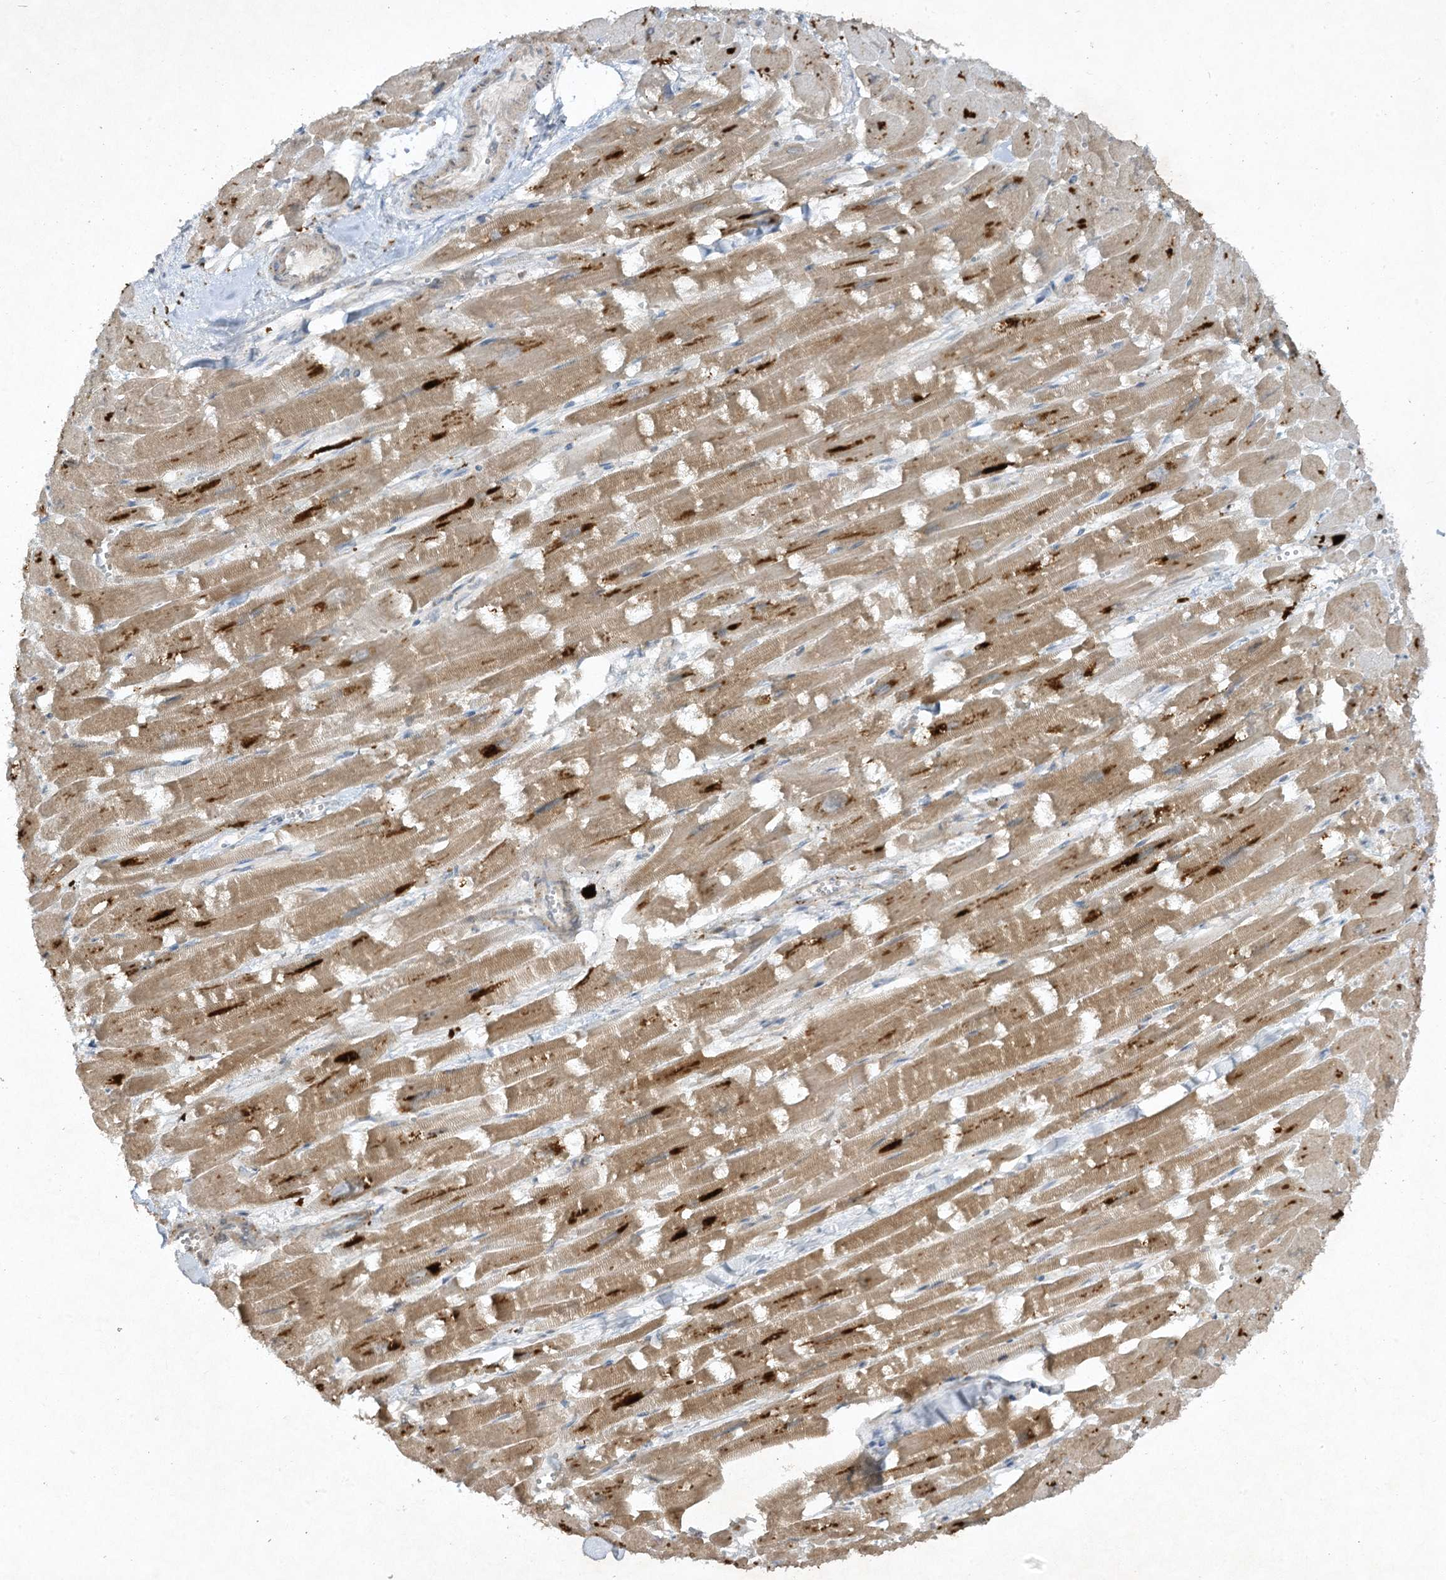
{"staining": {"intensity": "strong", "quantity": "25%-75%", "location": "cytoplasmic/membranous"}, "tissue": "heart muscle", "cell_type": "Cardiomyocytes", "image_type": "normal", "snomed": [{"axis": "morphology", "description": "Normal tissue, NOS"}, {"axis": "topography", "description": "Heart"}], "caption": "This is a micrograph of immunohistochemistry (IHC) staining of benign heart muscle, which shows strong positivity in the cytoplasmic/membranous of cardiomyocytes.", "gene": "LDAH", "patient": {"sex": "male", "age": 54}}